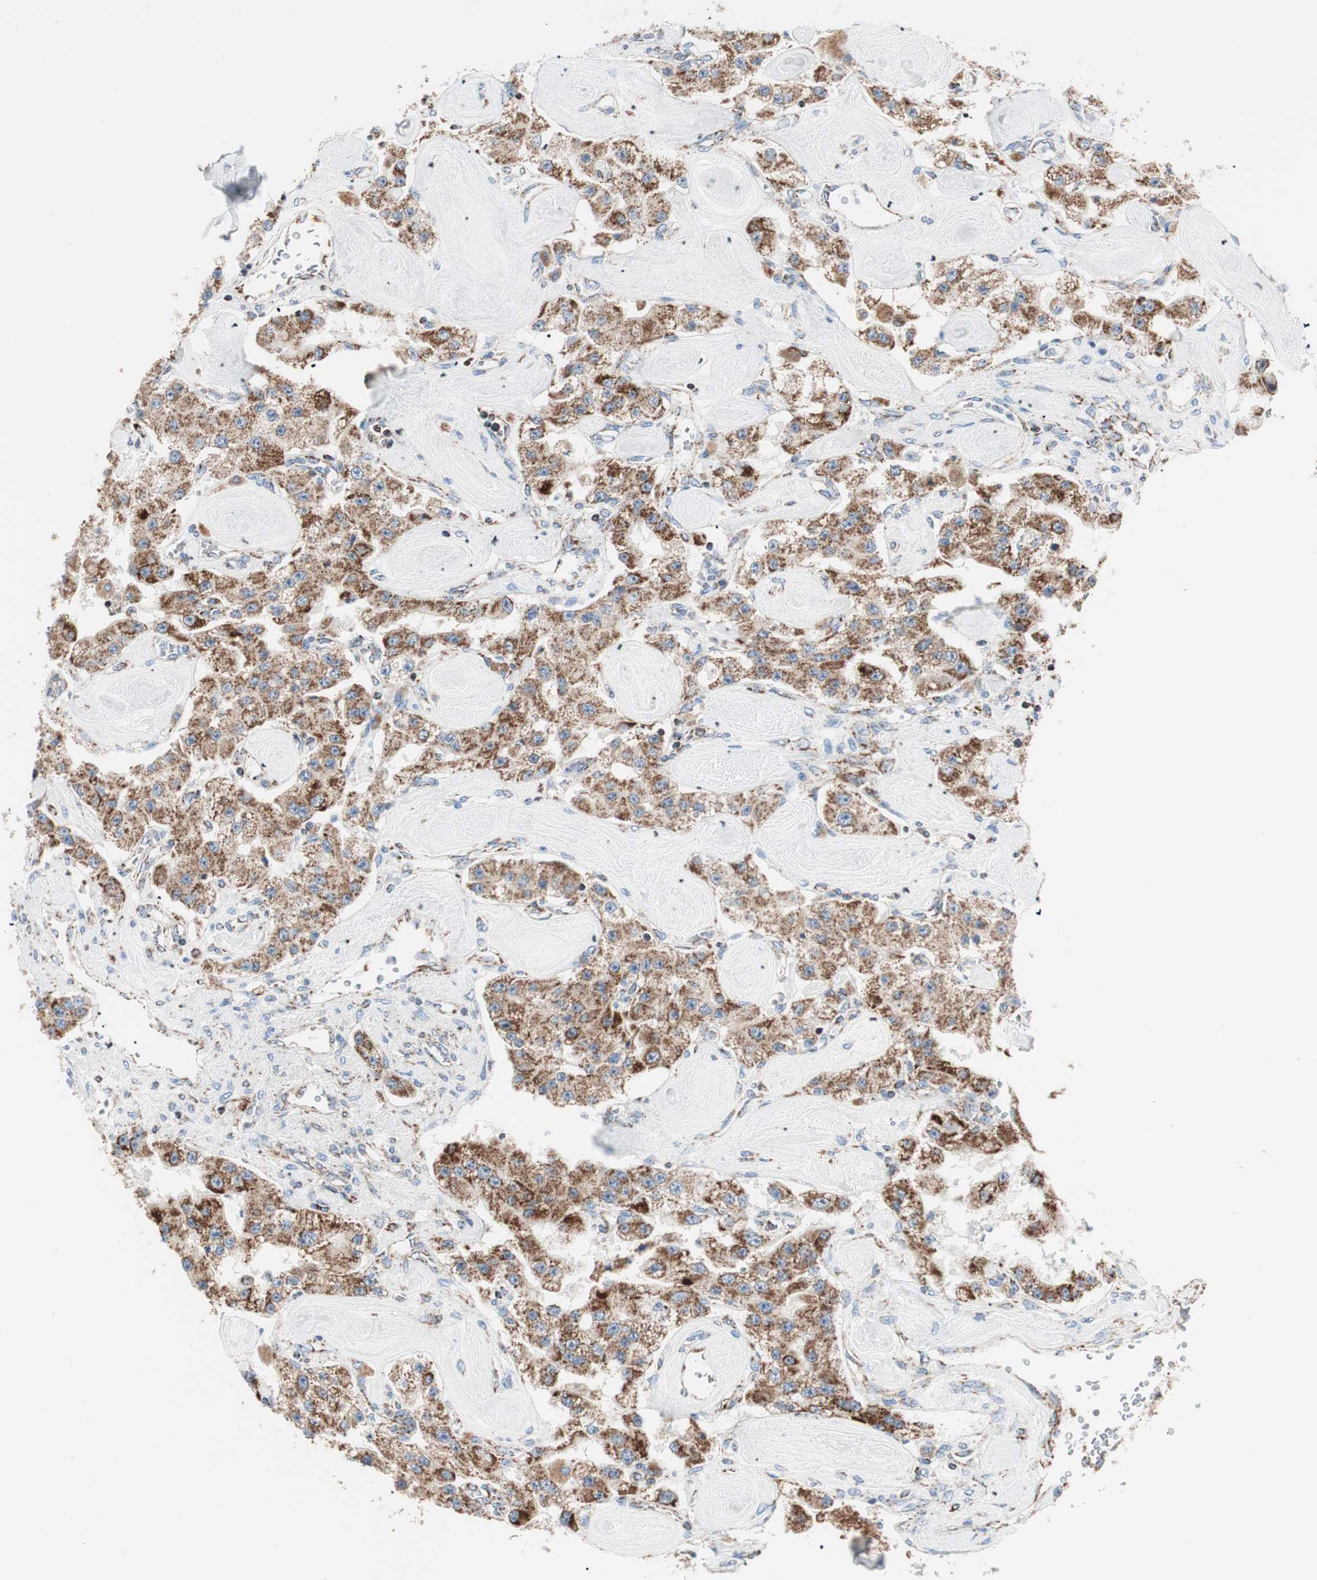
{"staining": {"intensity": "strong", "quantity": ">75%", "location": "cytoplasmic/membranous"}, "tissue": "carcinoid", "cell_type": "Tumor cells", "image_type": "cancer", "snomed": [{"axis": "morphology", "description": "Carcinoid, malignant, NOS"}, {"axis": "topography", "description": "Pancreas"}], "caption": "Protein expression analysis of human carcinoid (malignant) reveals strong cytoplasmic/membranous positivity in approximately >75% of tumor cells.", "gene": "TOMM20", "patient": {"sex": "male", "age": 41}}